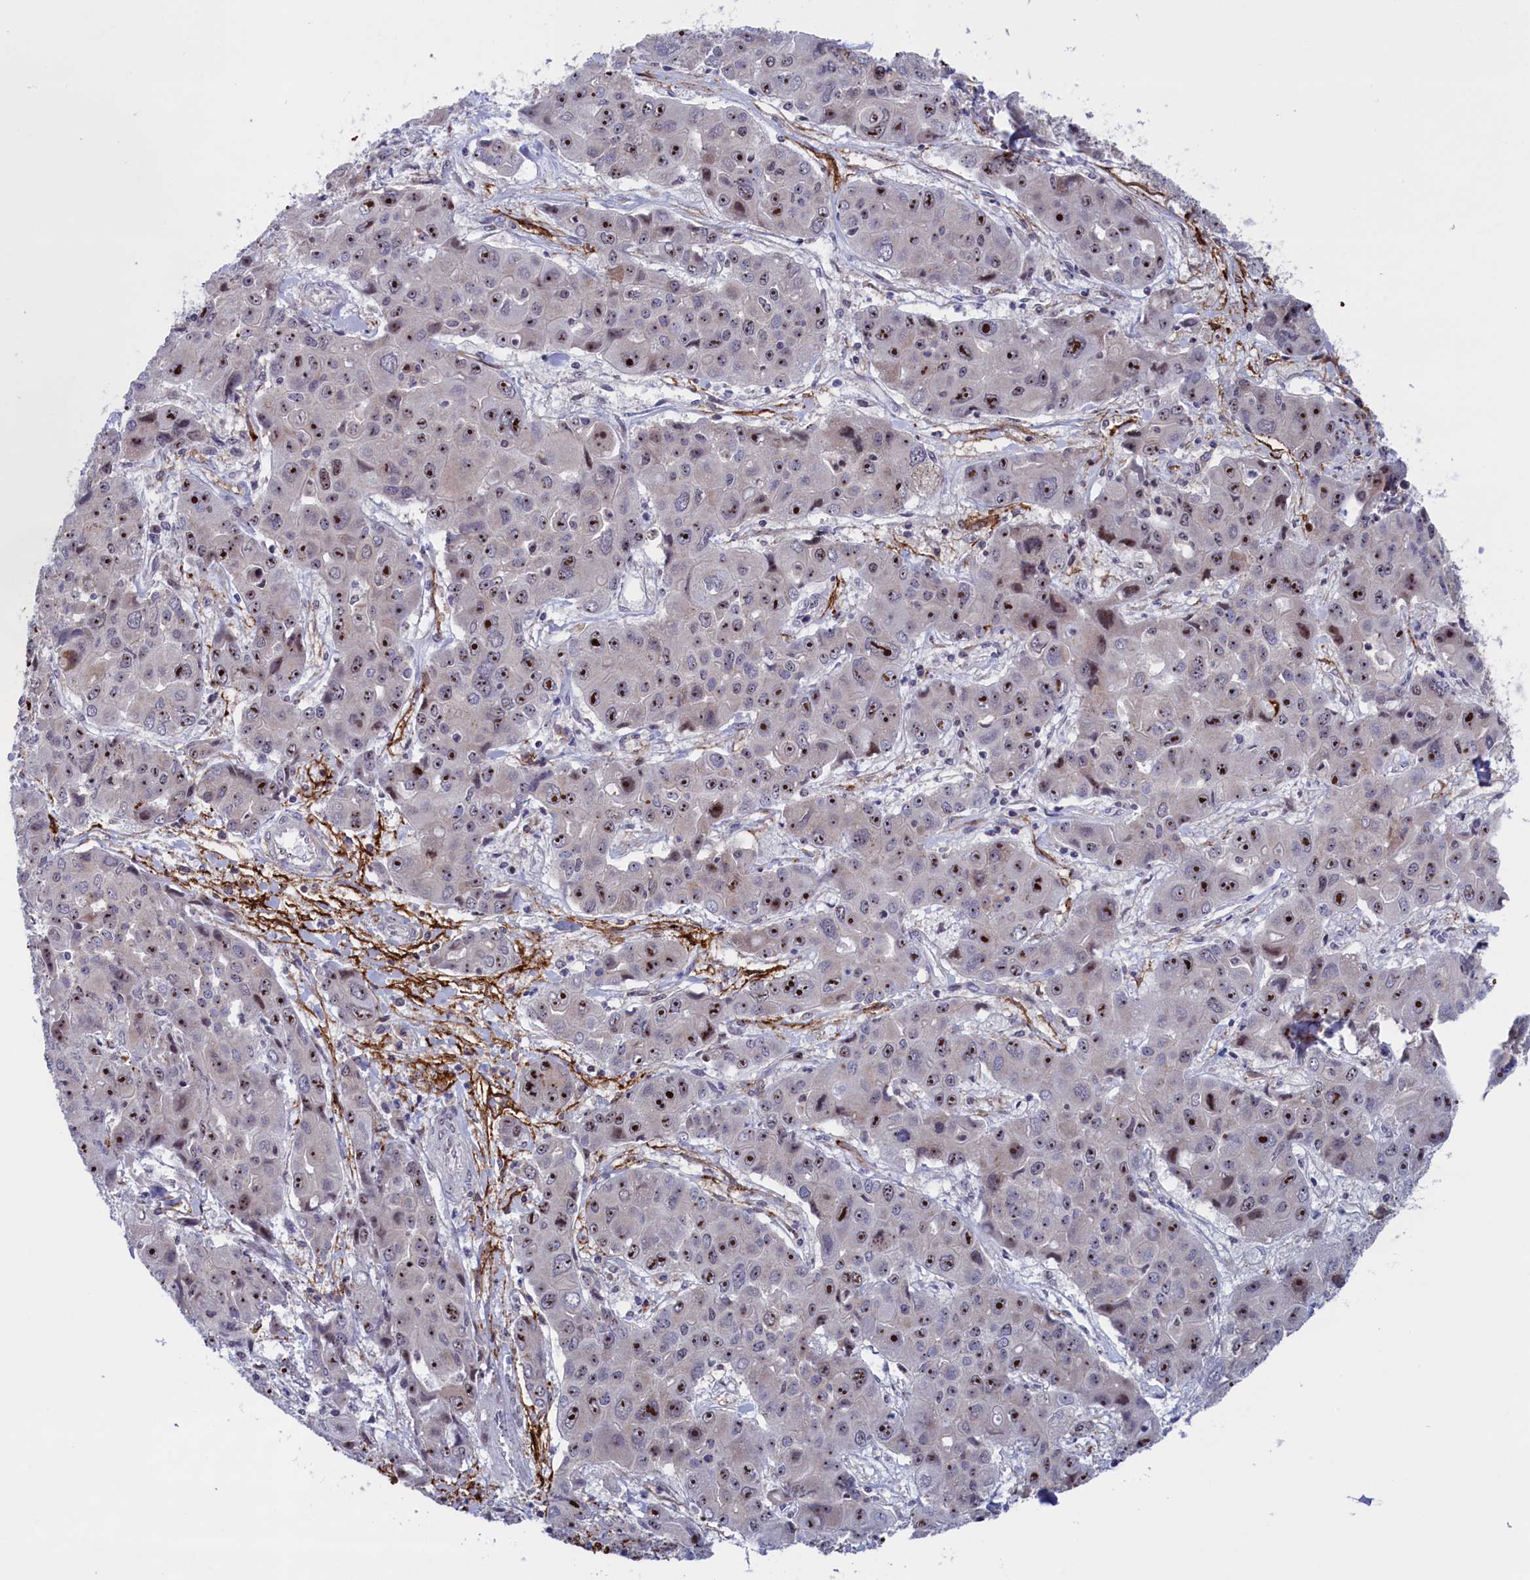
{"staining": {"intensity": "strong", "quantity": ">75%", "location": "nuclear"}, "tissue": "liver cancer", "cell_type": "Tumor cells", "image_type": "cancer", "snomed": [{"axis": "morphology", "description": "Cholangiocarcinoma"}, {"axis": "topography", "description": "Liver"}], "caption": "The micrograph displays staining of cholangiocarcinoma (liver), revealing strong nuclear protein positivity (brown color) within tumor cells.", "gene": "PPAN", "patient": {"sex": "male", "age": 67}}